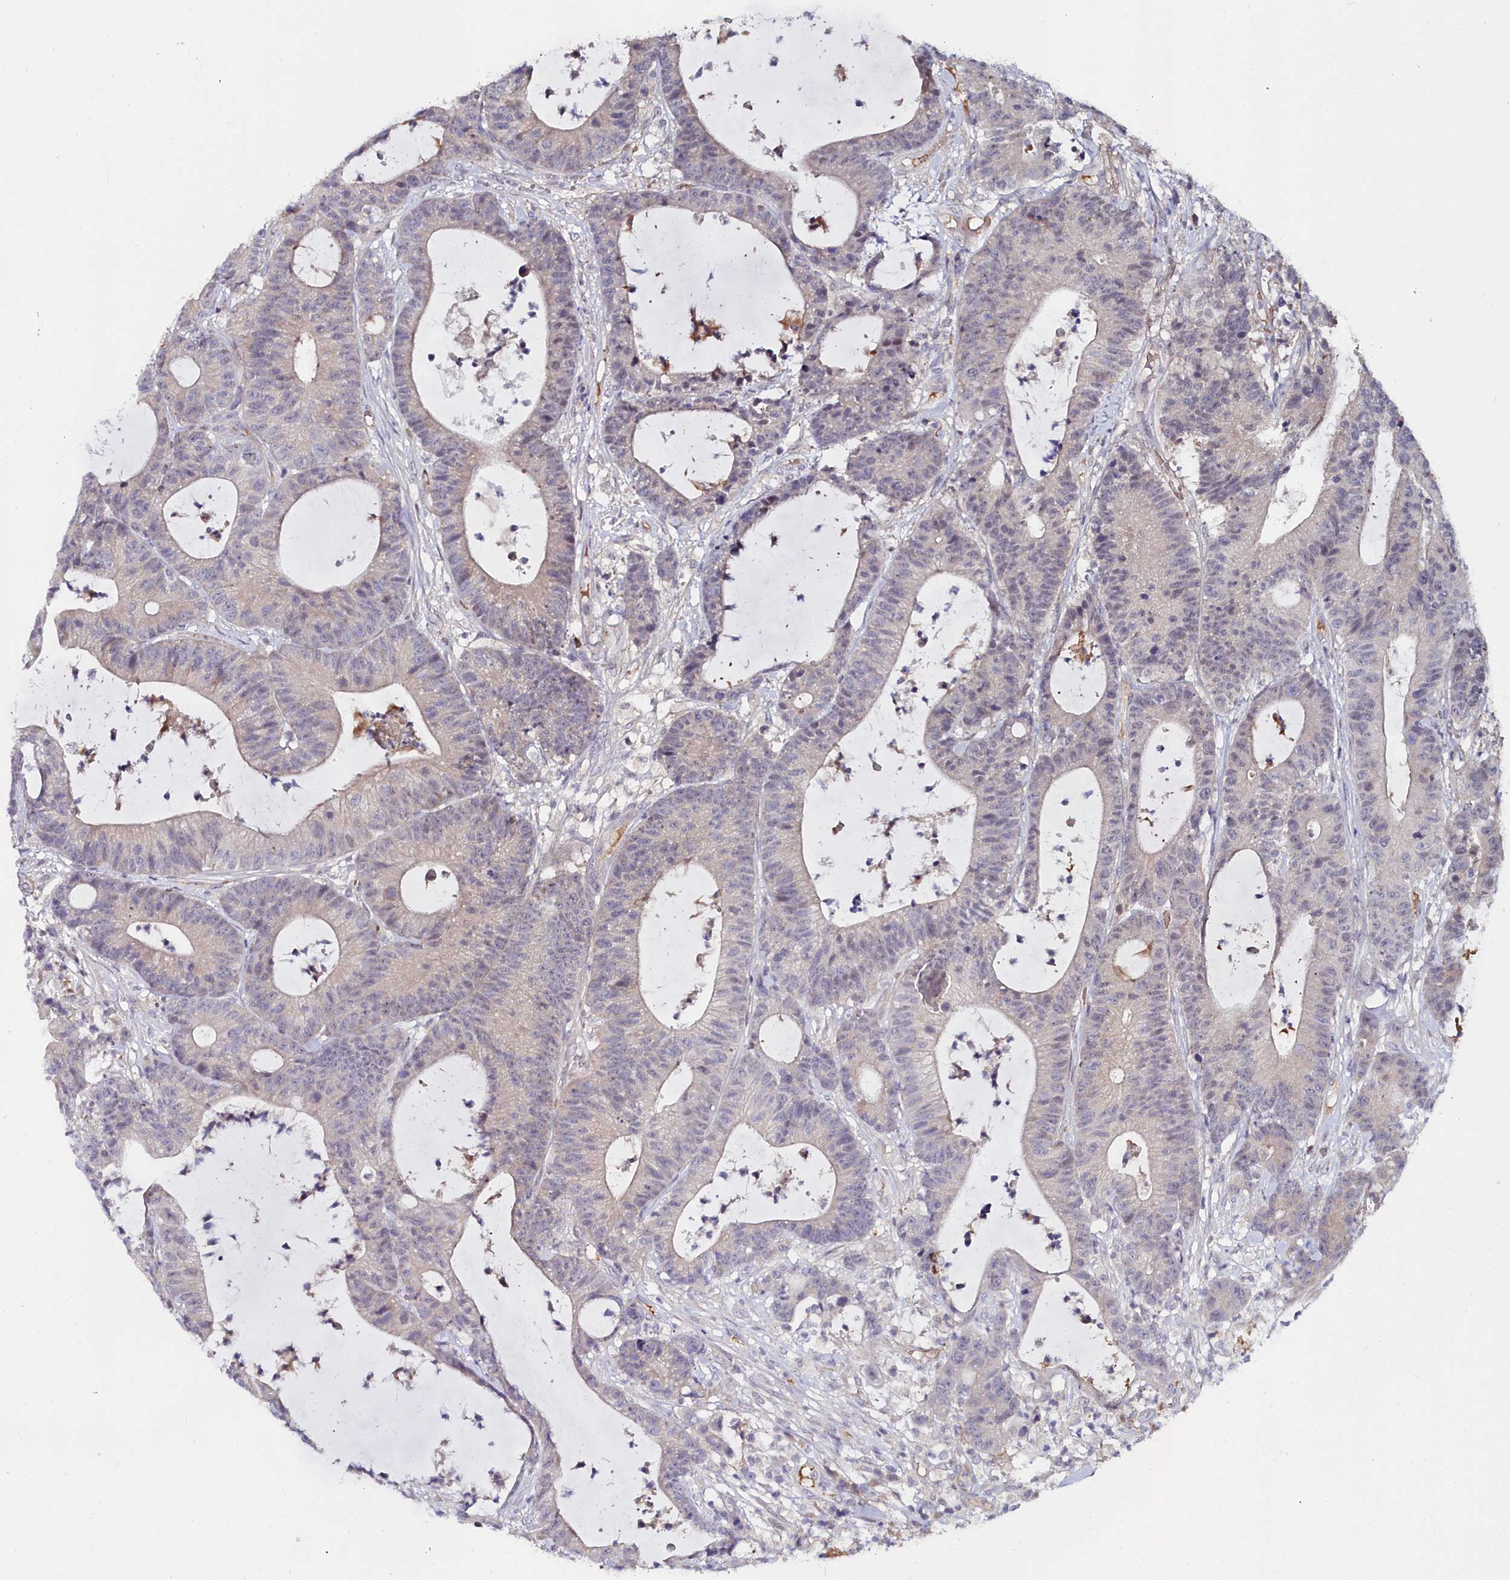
{"staining": {"intensity": "weak", "quantity": "<25%", "location": "nuclear"}, "tissue": "colorectal cancer", "cell_type": "Tumor cells", "image_type": "cancer", "snomed": [{"axis": "morphology", "description": "Adenocarcinoma, NOS"}, {"axis": "topography", "description": "Colon"}], "caption": "This photomicrograph is of colorectal cancer (adenocarcinoma) stained with immunohistochemistry to label a protein in brown with the nuclei are counter-stained blue. There is no positivity in tumor cells.", "gene": "KCTD18", "patient": {"sex": "female", "age": 84}}